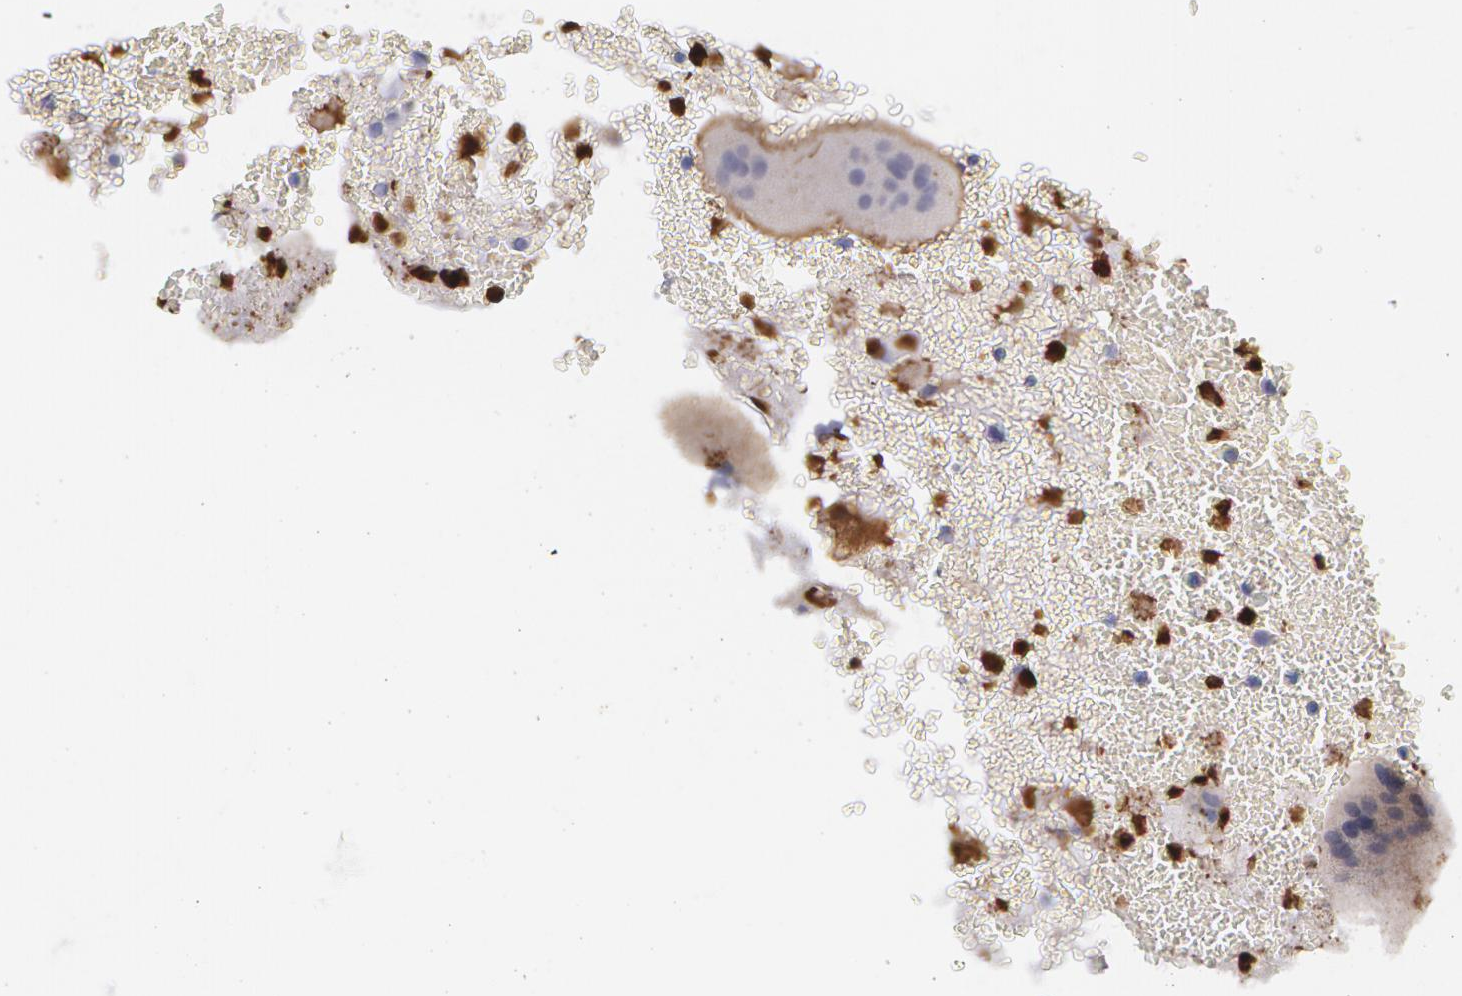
{"staining": {"intensity": "weak", "quantity": ">75%", "location": "cytoplasmic/membranous"}, "tissue": "placenta", "cell_type": "Decidual cells", "image_type": "normal", "snomed": [{"axis": "morphology", "description": "Normal tissue, NOS"}, {"axis": "topography", "description": "Placenta"}], "caption": "Placenta was stained to show a protein in brown. There is low levels of weak cytoplasmic/membranous expression in about >75% of decidual cells.", "gene": "SYK", "patient": {"sex": "female", "age": 35}}